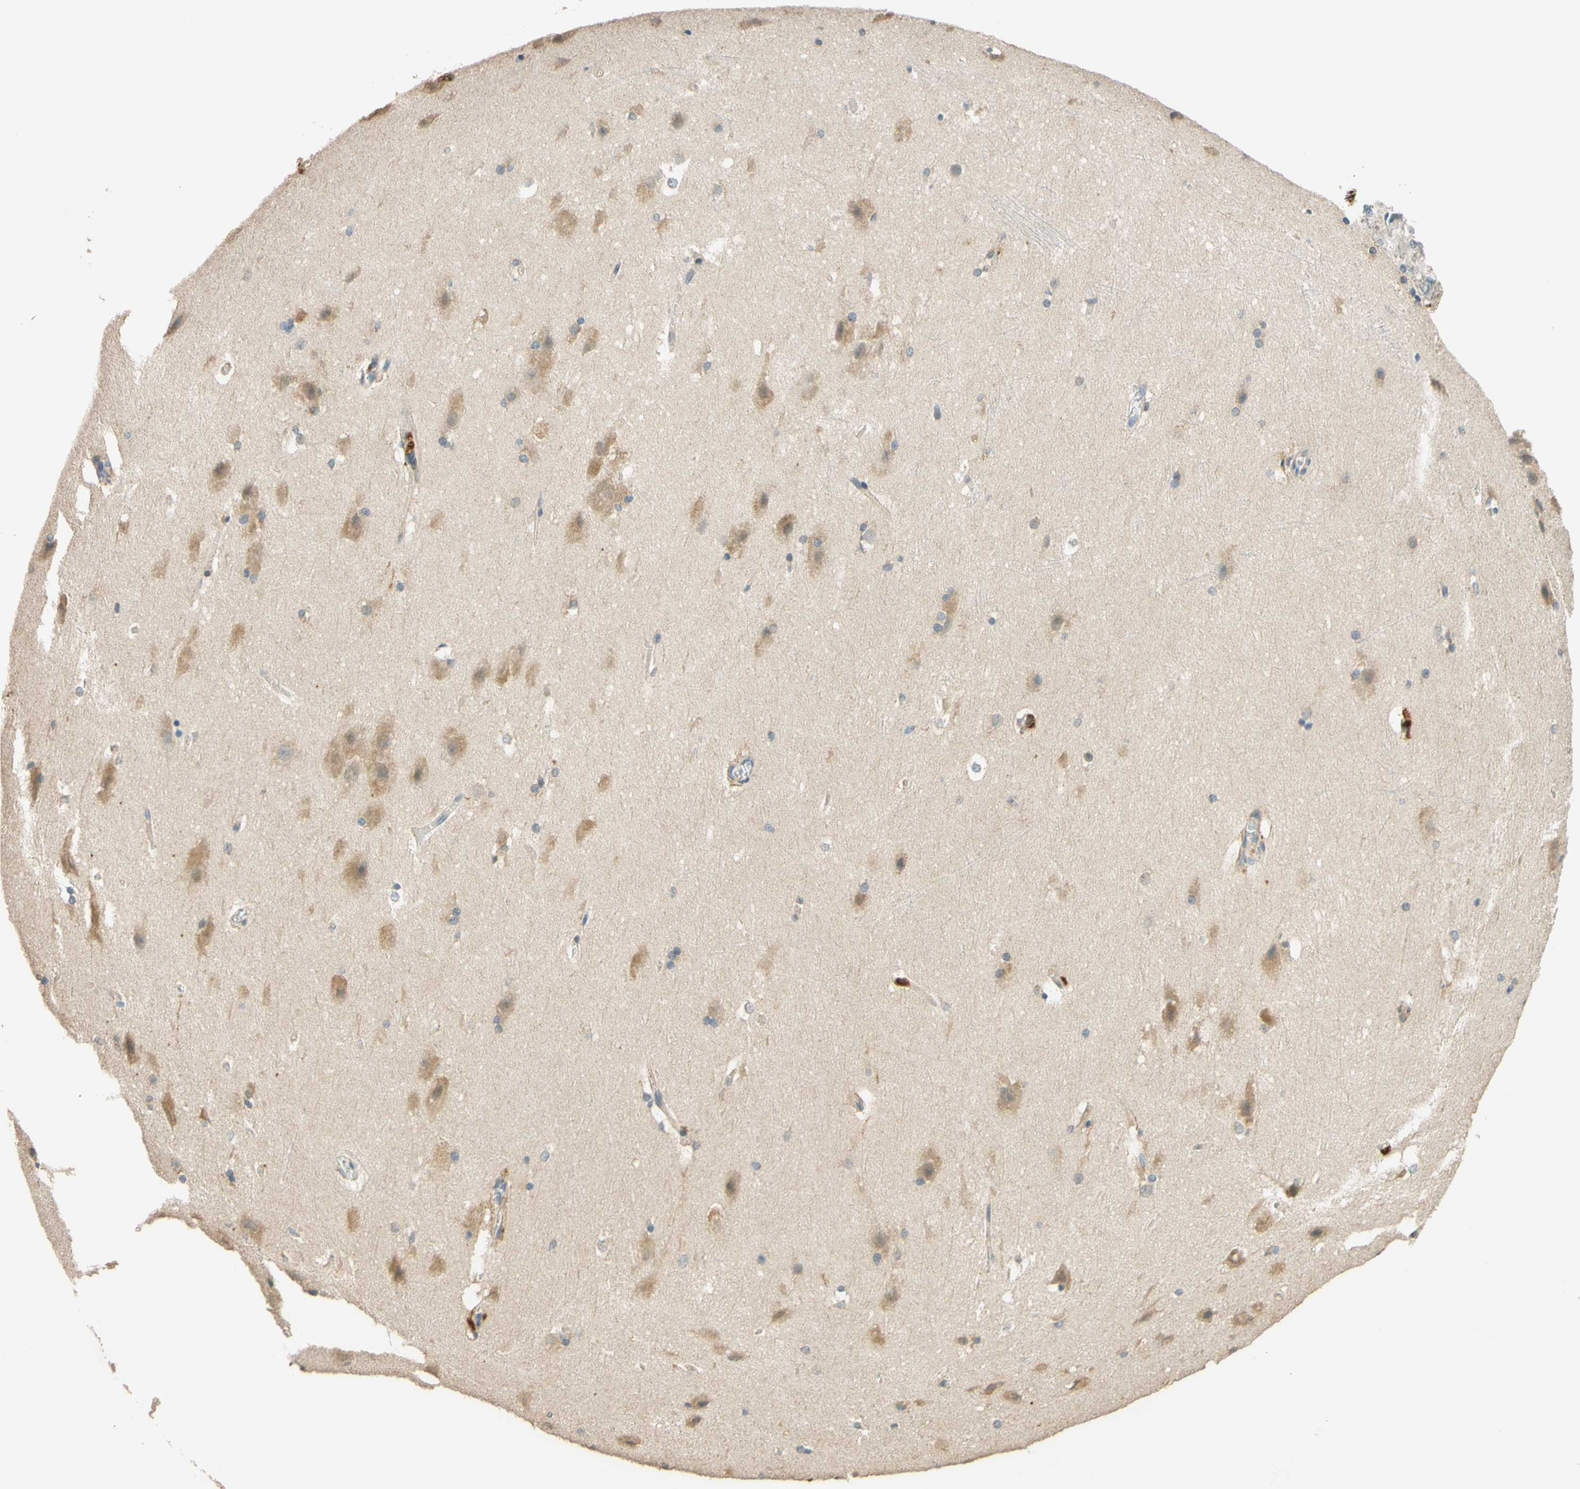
{"staining": {"intensity": "weak", "quantity": "<25%", "location": "cytoplasmic/membranous"}, "tissue": "hippocampus", "cell_type": "Glial cells", "image_type": "normal", "snomed": [{"axis": "morphology", "description": "Normal tissue, NOS"}, {"axis": "topography", "description": "Hippocampus"}], "caption": "This is an immunohistochemistry (IHC) image of benign hippocampus. There is no staining in glial cells.", "gene": "ENTREP2", "patient": {"sex": "female", "age": 19}}